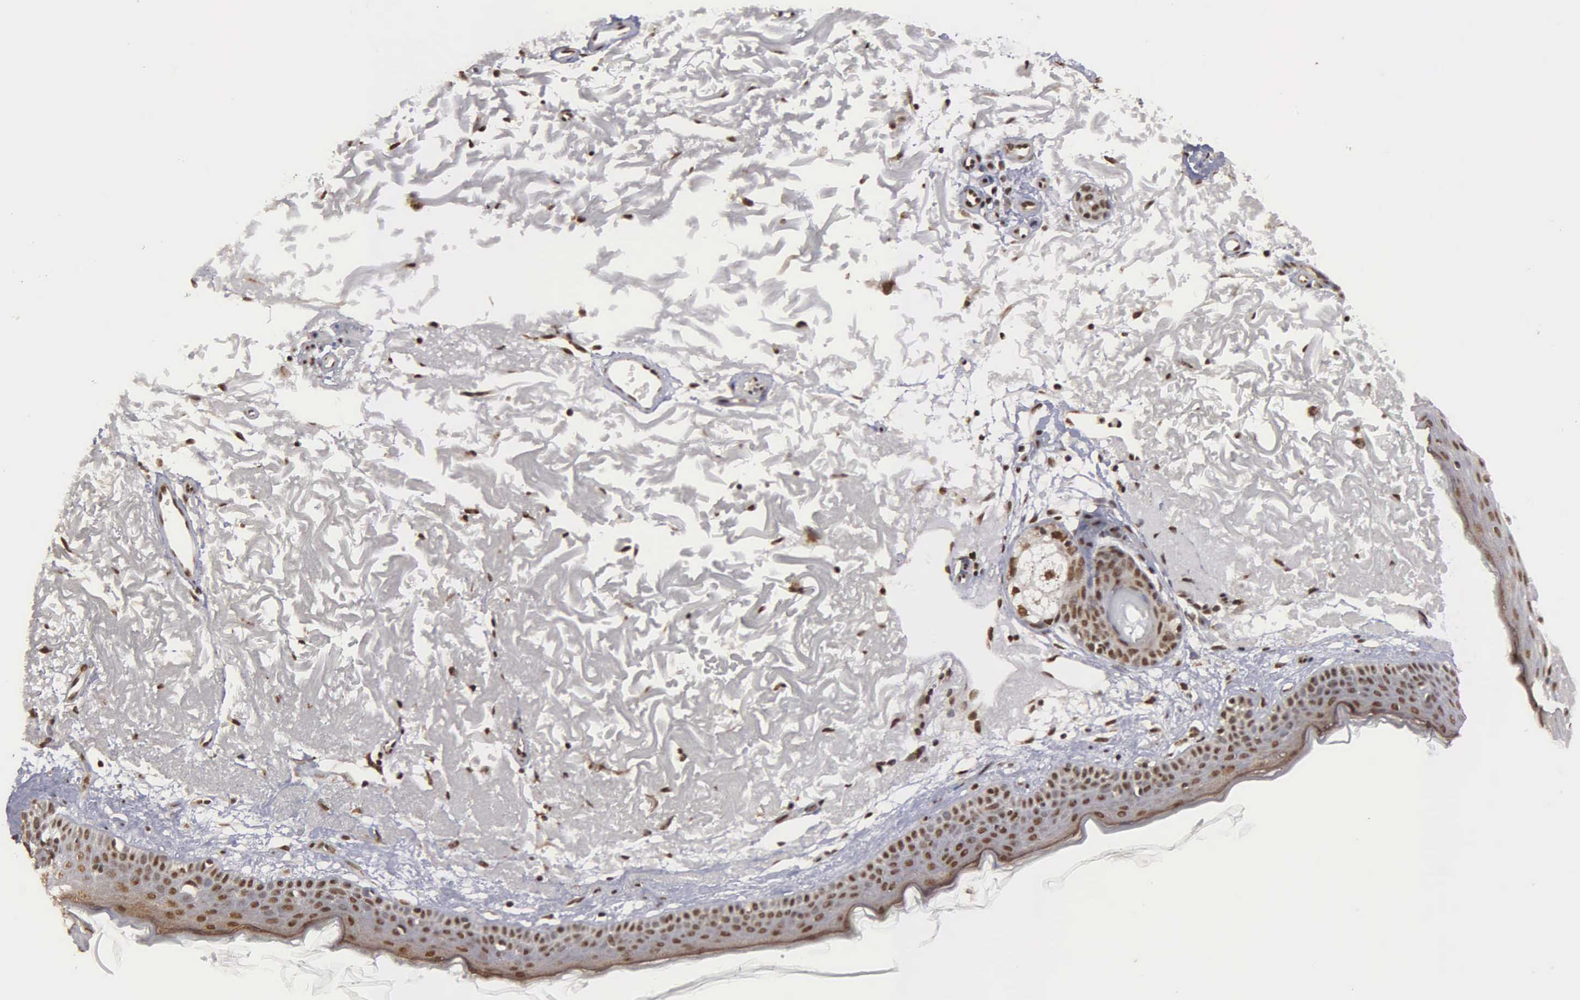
{"staining": {"intensity": "moderate", "quantity": ">75%", "location": "nuclear"}, "tissue": "skin", "cell_type": "Fibroblasts", "image_type": "normal", "snomed": [{"axis": "morphology", "description": "Normal tissue, NOS"}, {"axis": "topography", "description": "Skin"}], "caption": "Immunohistochemistry (IHC) micrograph of normal skin stained for a protein (brown), which demonstrates medium levels of moderate nuclear staining in approximately >75% of fibroblasts.", "gene": "GTF2A1", "patient": {"sex": "female", "age": 90}}